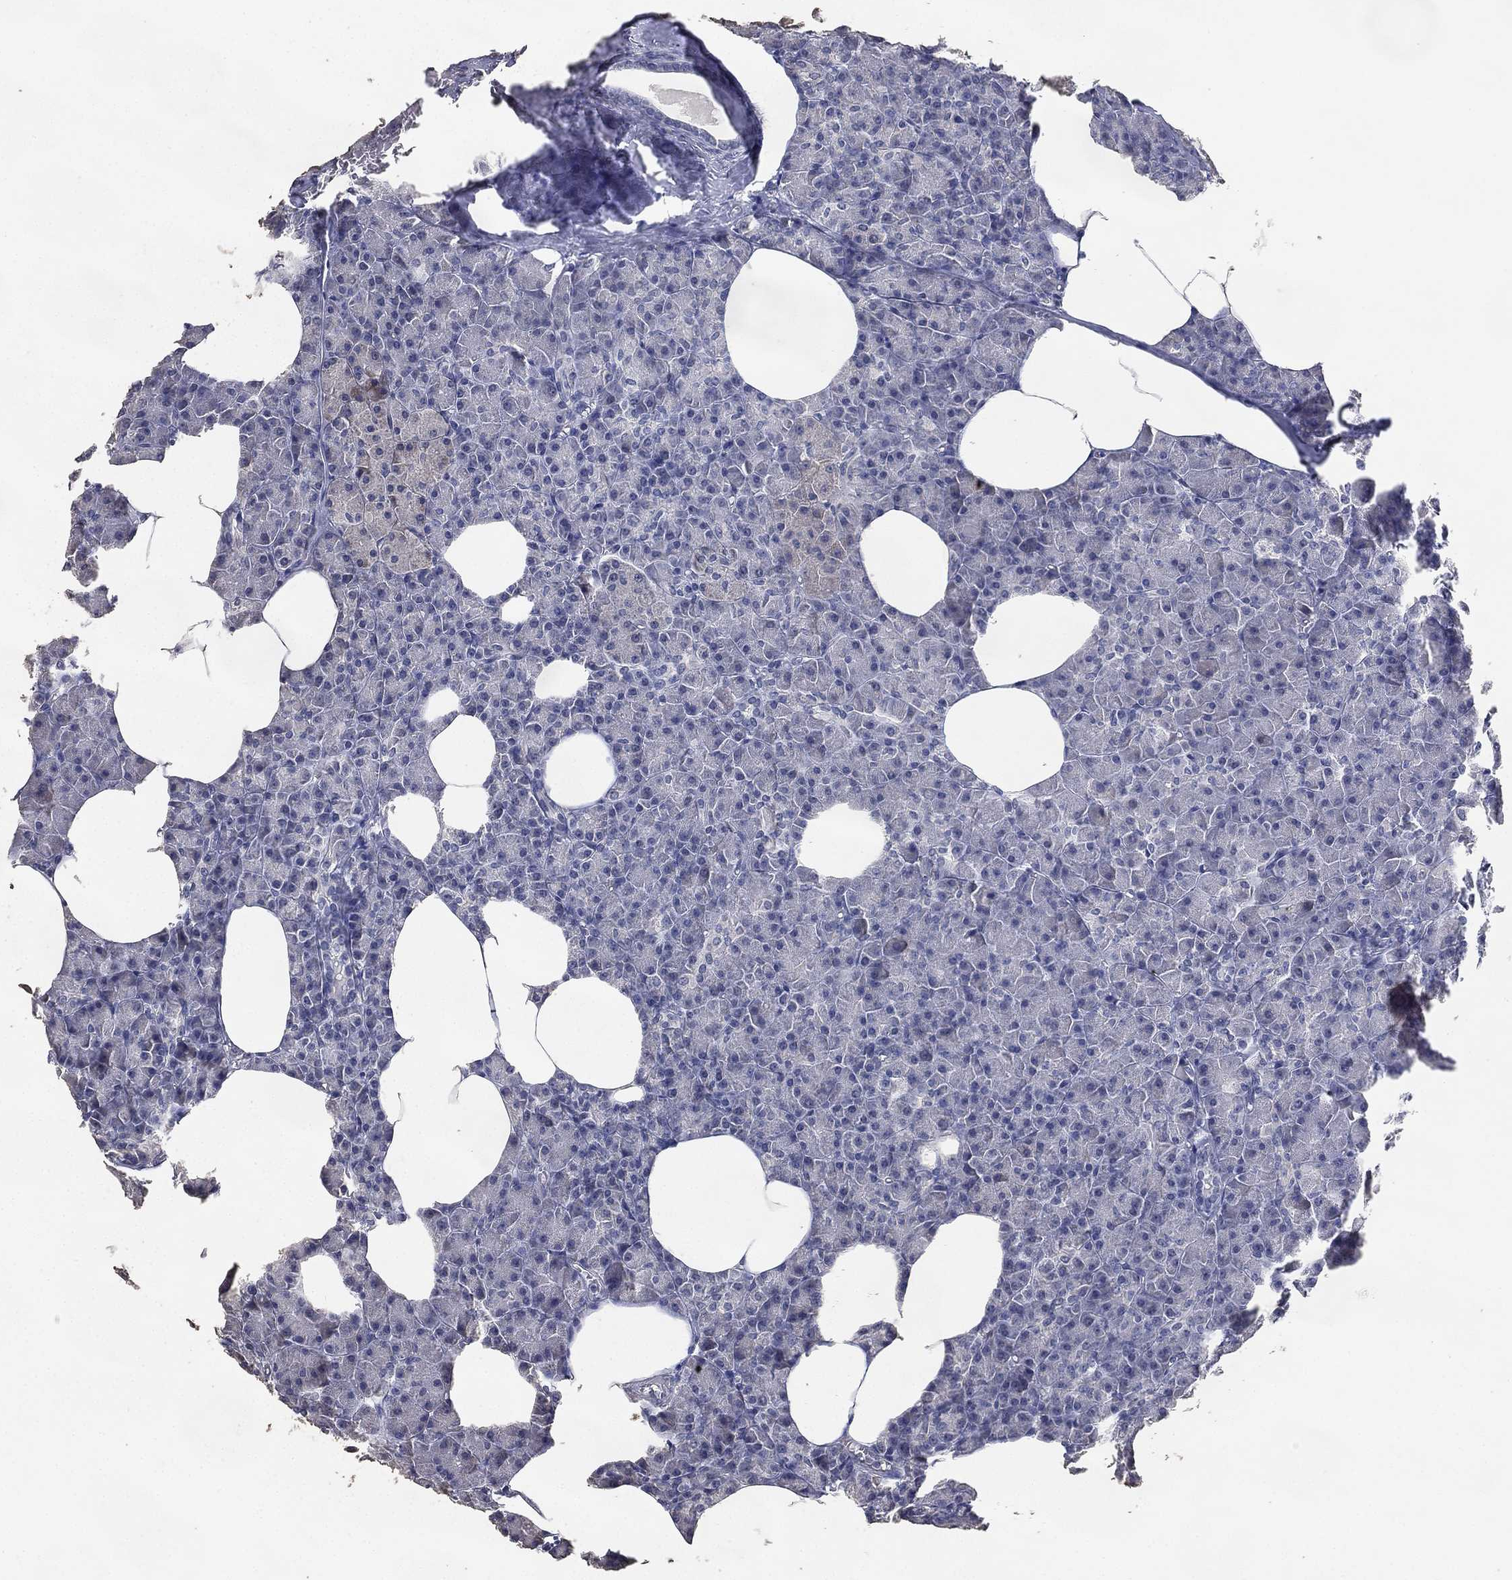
{"staining": {"intensity": "moderate", "quantity": "<25%", "location": "cytoplasmic/membranous"}, "tissue": "pancreas", "cell_type": "Exocrine glandular cells", "image_type": "normal", "snomed": [{"axis": "morphology", "description": "Normal tissue, NOS"}, {"axis": "topography", "description": "Pancreas"}], "caption": "Moderate cytoplasmic/membranous expression for a protein is seen in approximately <25% of exocrine glandular cells of unremarkable pancreas using immunohistochemistry.", "gene": "DSG1", "patient": {"sex": "female", "age": 45}}